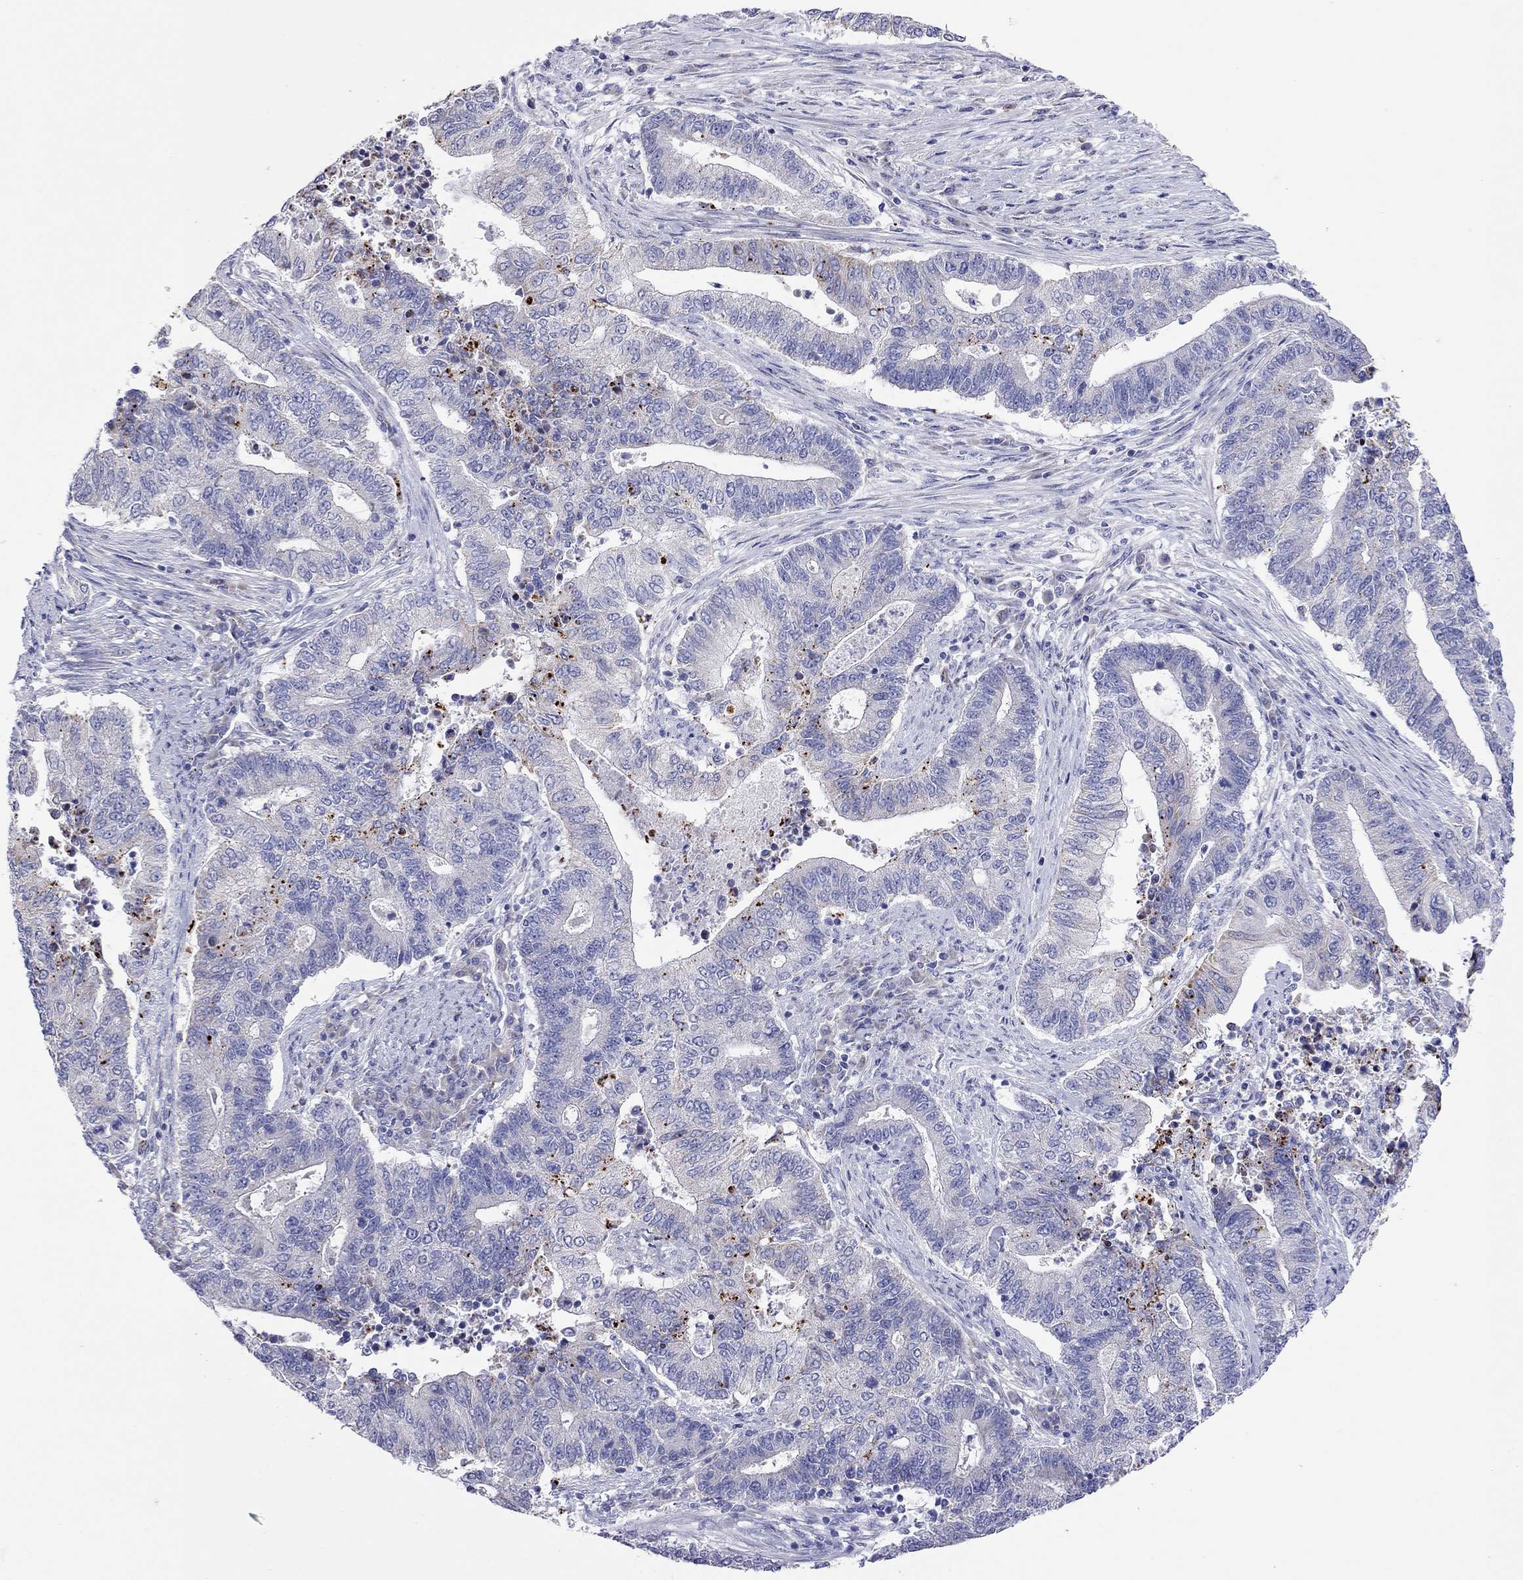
{"staining": {"intensity": "negative", "quantity": "none", "location": "none"}, "tissue": "endometrial cancer", "cell_type": "Tumor cells", "image_type": "cancer", "snomed": [{"axis": "morphology", "description": "Adenocarcinoma, NOS"}, {"axis": "topography", "description": "Uterus"}, {"axis": "topography", "description": "Endometrium"}], "caption": "Immunohistochemistry photomicrograph of neoplastic tissue: endometrial adenocarcinoma stained with DAB (3,3'-diaminobenzidine) reveals no significant protein positivity in tumor cells.", "gene": "COL9A1", "patient": {"sex": "female", "age": 54}}